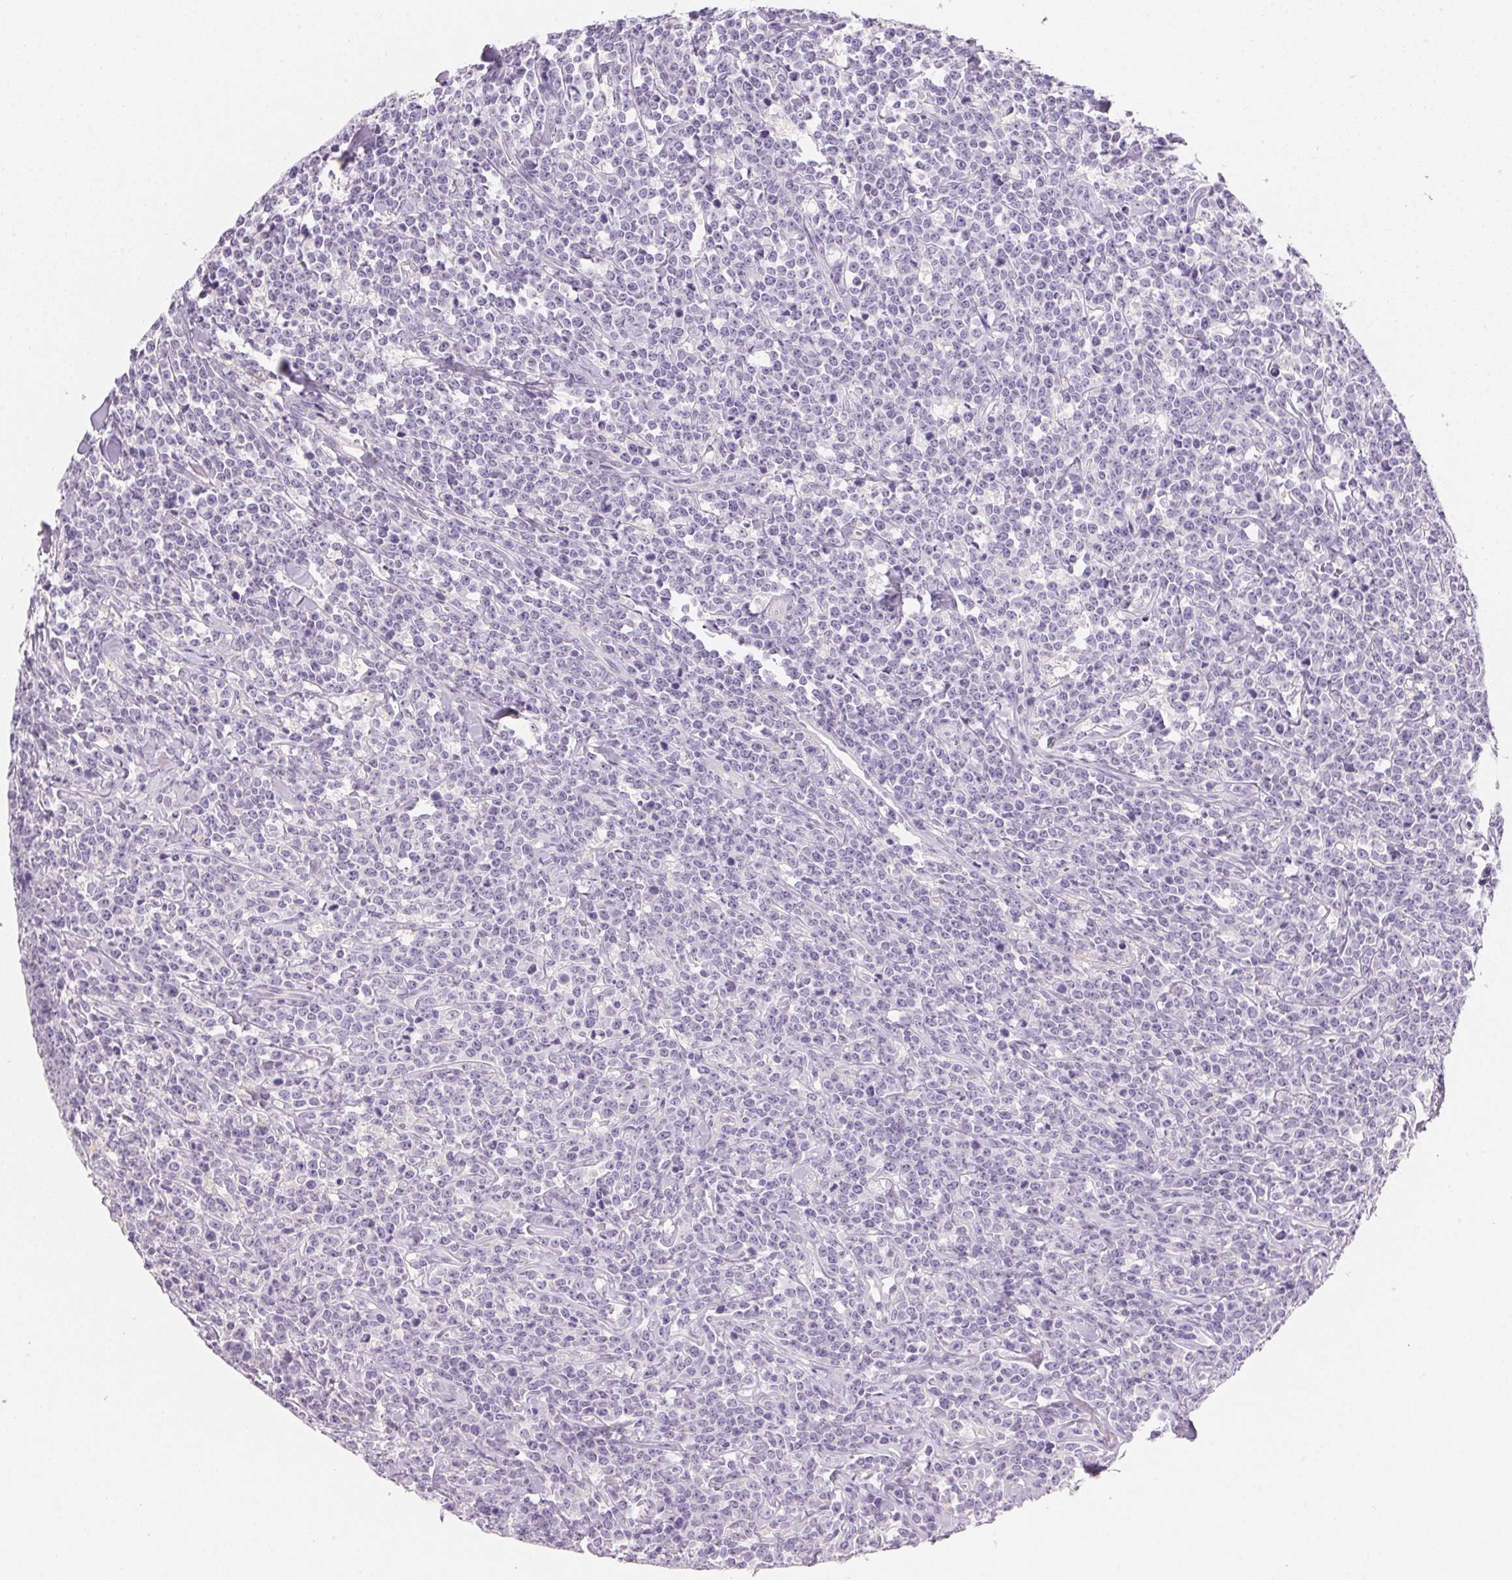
{"staining": {"intensity": "negative", "quantity": "none", "location": "none"}, "tissue": "lymphoma", "cell_type": "Tumor cells", "image_type": "cancer", "snomed": [{"axis": "morphology", "description": "Malignant lymphoma, non-Hodgkin's type, High grade"}, {"axis": "topography", "description": "Small intestine"}], "caption": "High magnification brightfield microscopy of lymphoma stained with DAB (3,3'-diaminobenzidine) (brown) and counterstained with hematoxylin (blue): tumor cells show no significant expression.", "gene": "ACP3", "patient": {"sex": "female", "age": 56}}